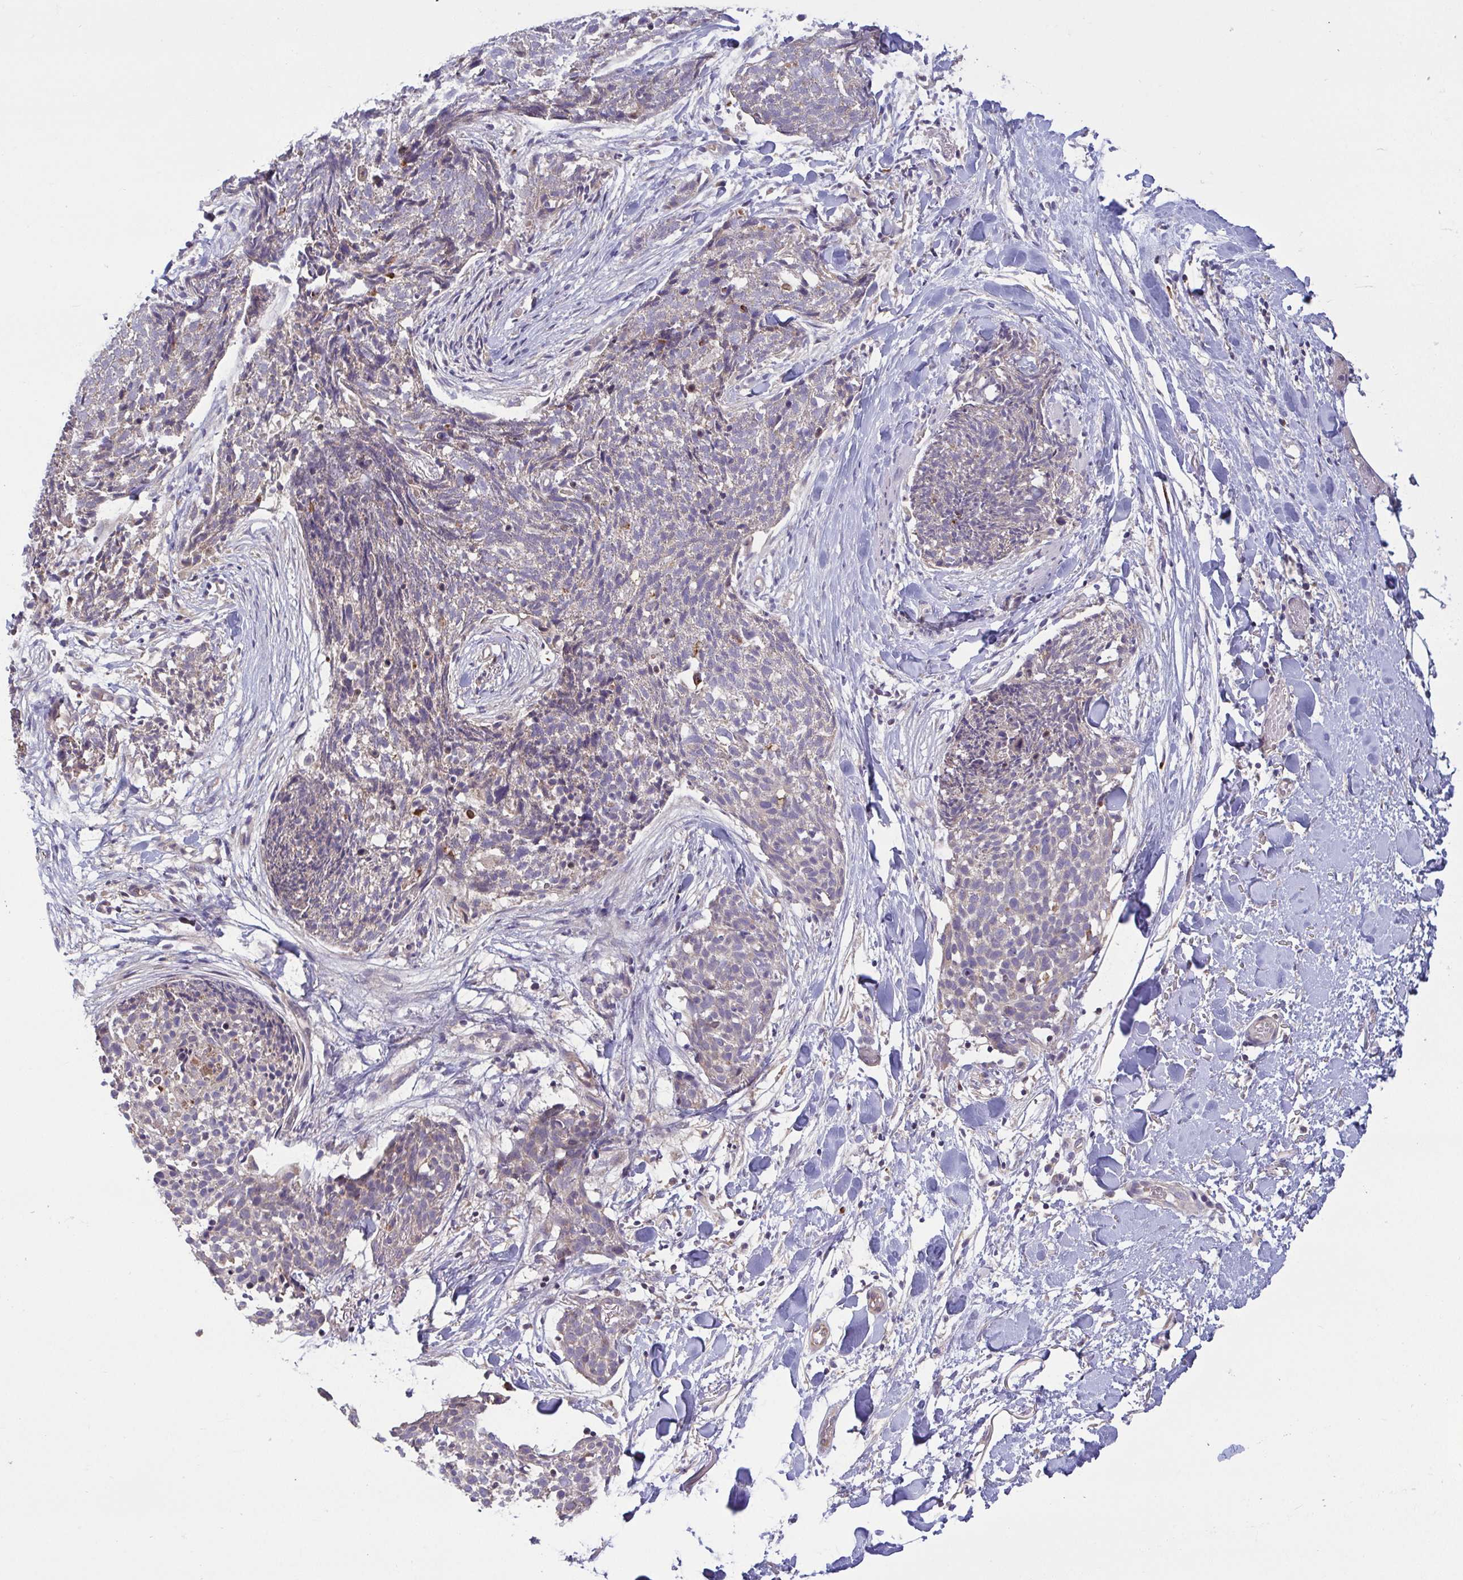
{"staining": {"intensity": "weak", "quantity": "25%-75%", "location": "cytoplasmic/membranous"}, "tissue": "skin cancer", "cell_type": "Tumor cells", "image_type": "cancer", "snomed": [{"axis": "morphology", "description": "Squamous cell carcinoma, NOS"}, {"axis": "topography", "description": "Skin"}, {"axis": "topography", "description": "Vulva"}], "caption": "This image demonstrates skin cancer (squamous cell carcinoma) stained with immunohistochemistry (IHC) to label a protein in brown. The cytoplasmic/membranous of tumor cells show weak positivity for the protein. Nuclei are counter-stained blue.", "gene": "OSBPL7", "patient": {"sex": "female", "age": 75}}